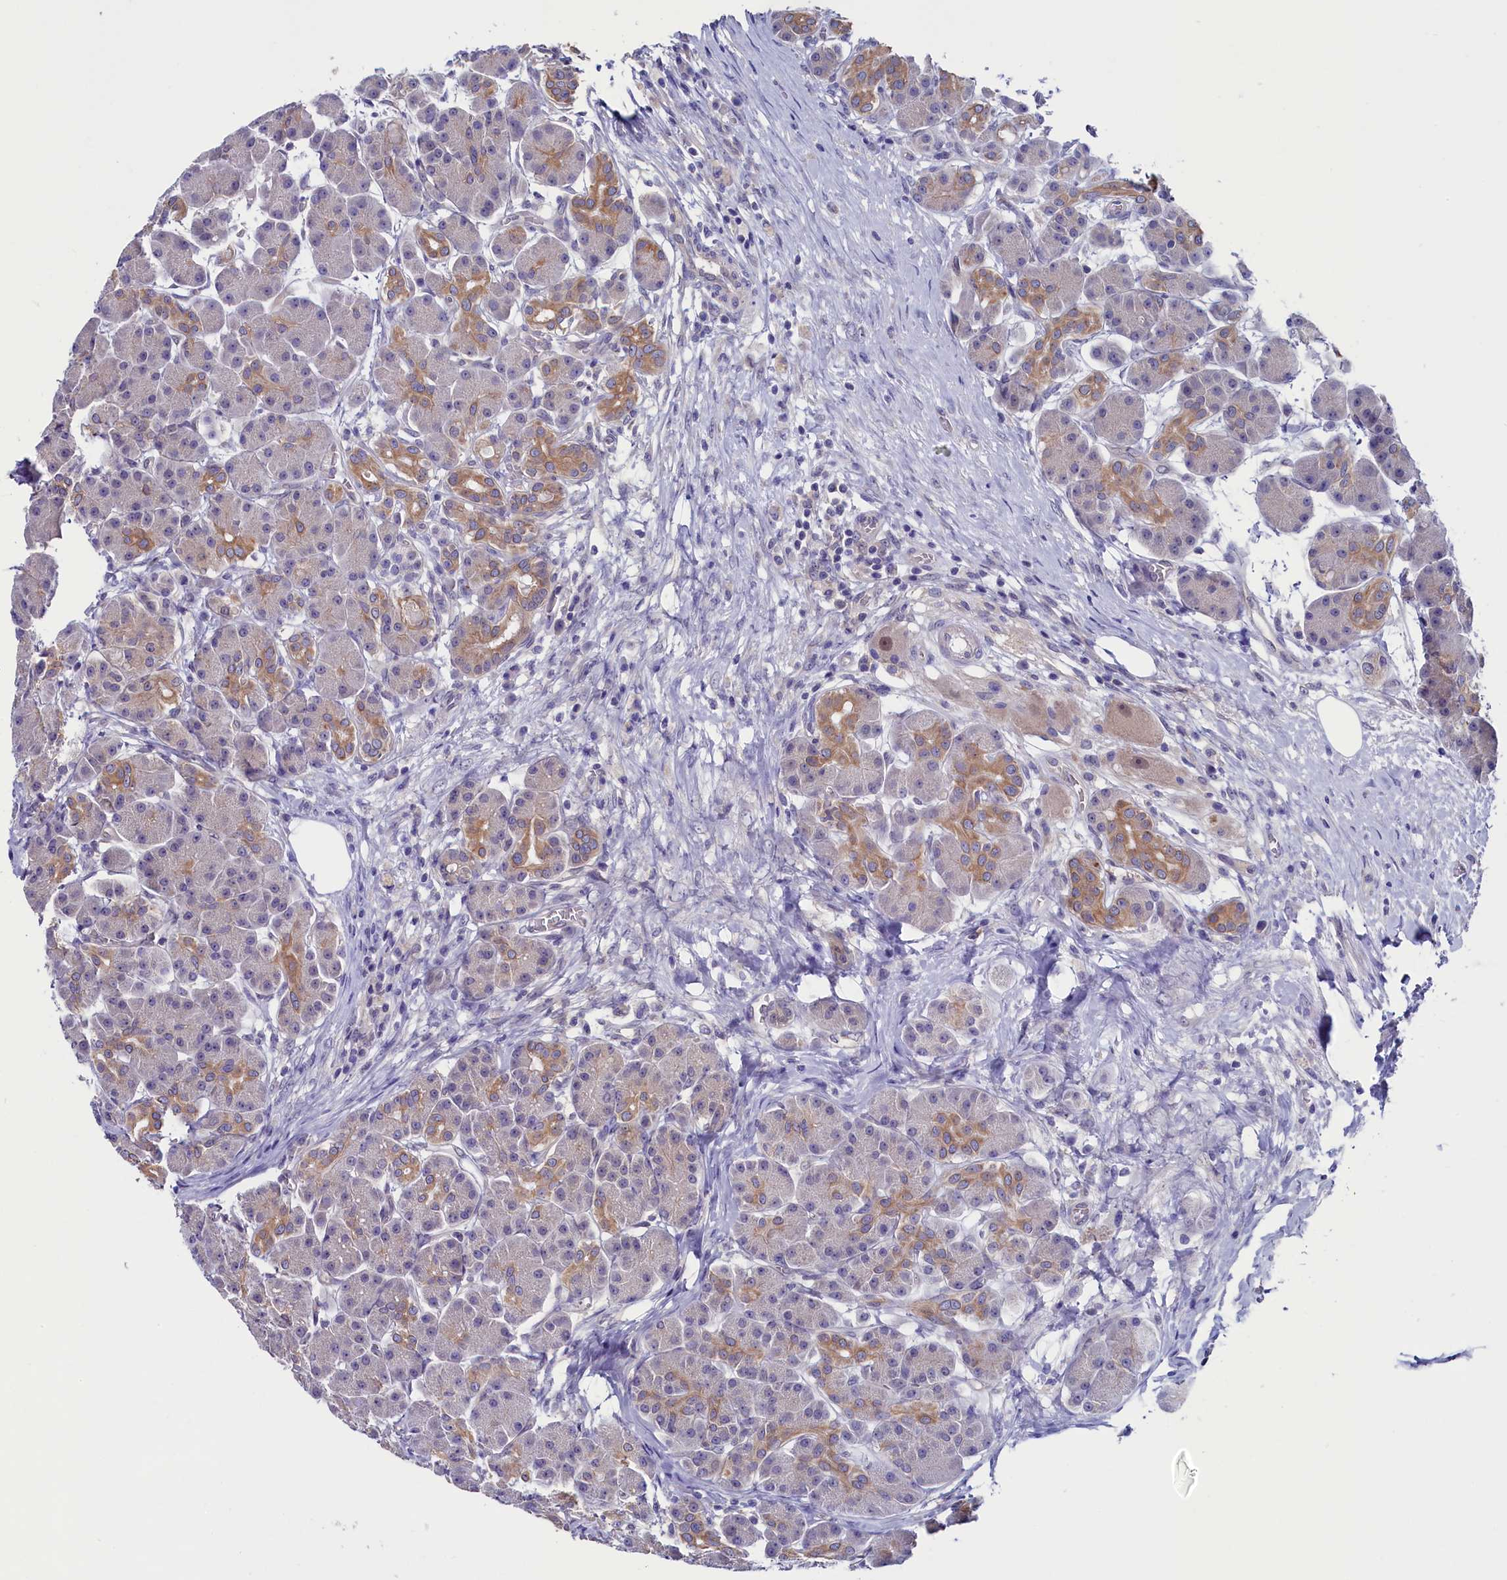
{"staining": {"intensity": "moderate", "quantity": "<25%", "location": "cytoplasmic/membranous"}, "tissue": "pancreas", "cell_type": "Exocrine glandular cells", "image_type": "normal", "snomed": [{"axis": "morphology", "description": "Normal tissue, NOS"}, {"axis": "topography", "description": "Pancreas"}], "caption": "Exocrine glandular cells reveal moderate cytoplasmic/membranous staining in approximately <25% of cells in unremarkable pancreas. The staining was performed using DAB, with brown indicating positive protein expression. Nuclei are stained blue with hematoxylin.", "gene": "CIAPIN1", "patient": {"sex": "male", "age": 63}}